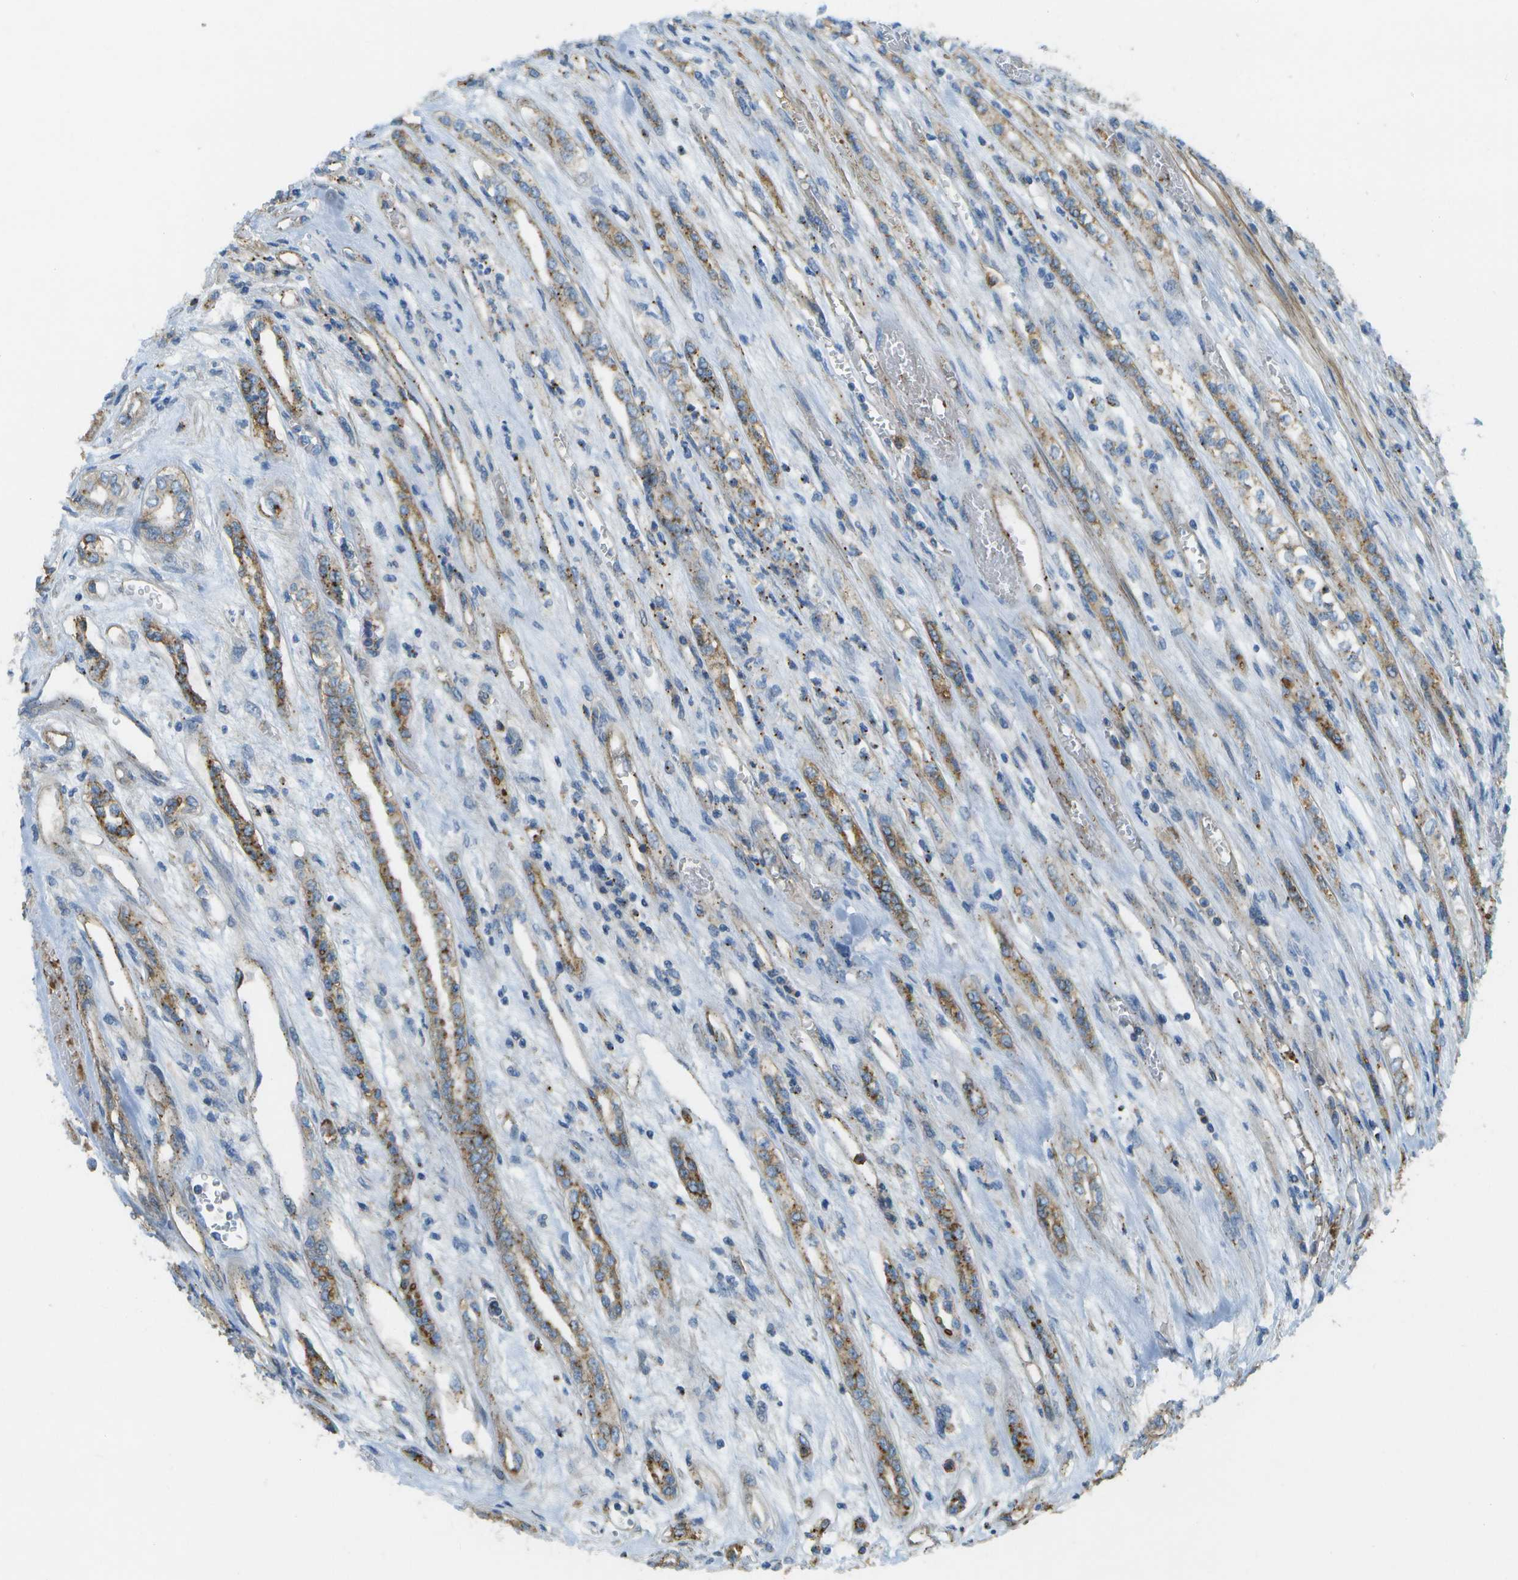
{"staining": {"intensity": "moderate", "quantity": "<25%", "location": "cytoplasmic/membranous"}, "tissue": "renal cancer", "cell_type": "Tumor cells", "image_type": "cancer", "snomed": [{"axis": "morphology", "description": "Adenocarcinoma, NOS"}, {"axis": "topography", "description": "Kidney"}], "caption": "Immunohistochemistry photomicrograph of renal cancer stained for a protein (brown), which displays low levels of moderate cytoplasmic/membranous expression in about <25% of tumor cells.", "gene": "MYH11", "patient": {"sex": "female", "age": 54}}